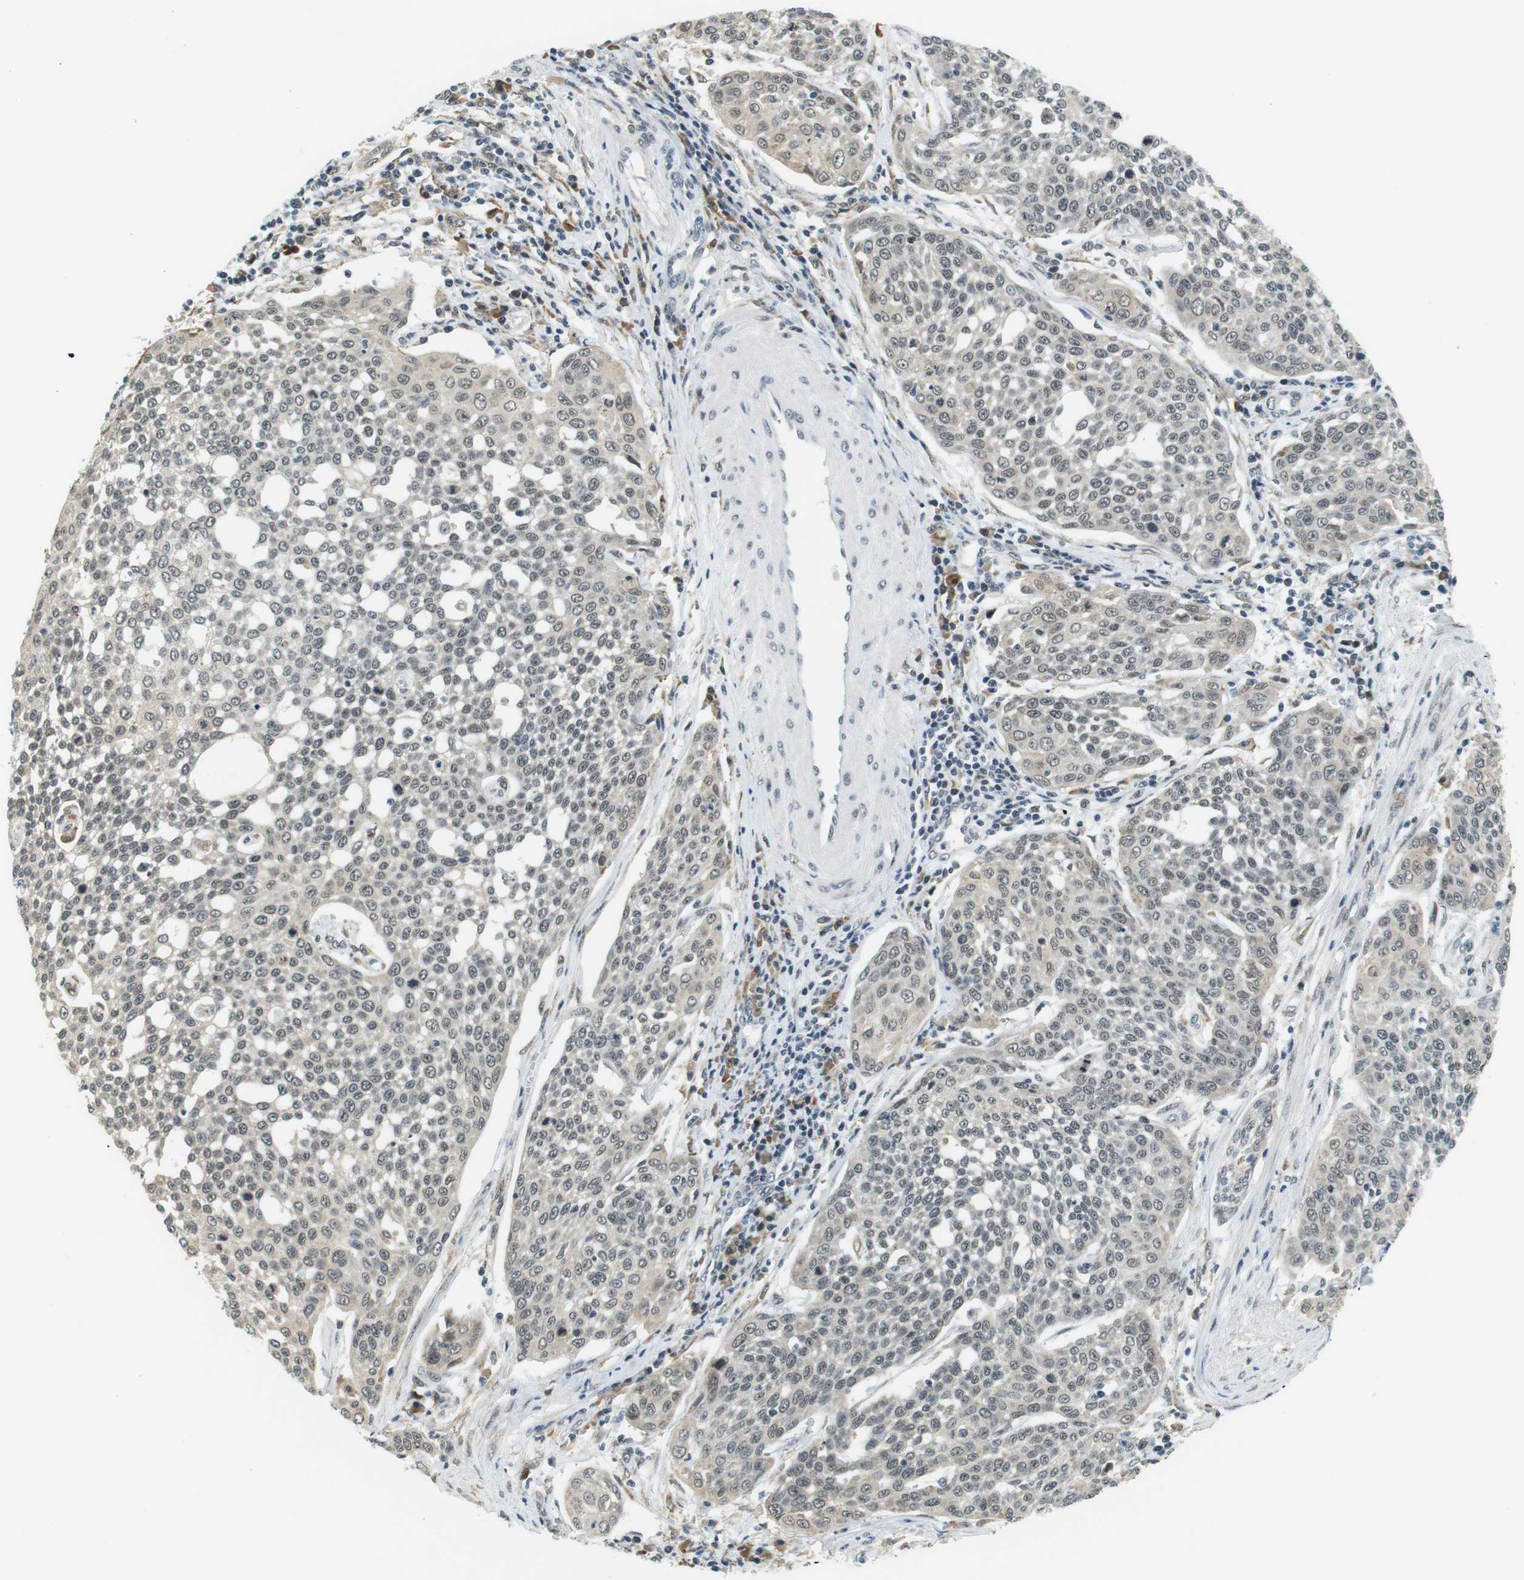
{"staining": {"intensity": "weak", "quantity": ">75%", "location": "nuclear"}, "tissue": "cervical cancer", "cell_type": "Tumor cells", "image_type": "cancer", "snomed": [{"axis": "morphology", "description": "Squamous cell carcinoma, NOS"}, {"axis": "topography", "description": "Cervix"}], "caption": "Immunohistochemical staining of human cervical cancer displays low levels of weak nuclear staining in about >75% of tumor cells.", "gene": "RNF38", "patient": {"sex": "female", "age": 34}}